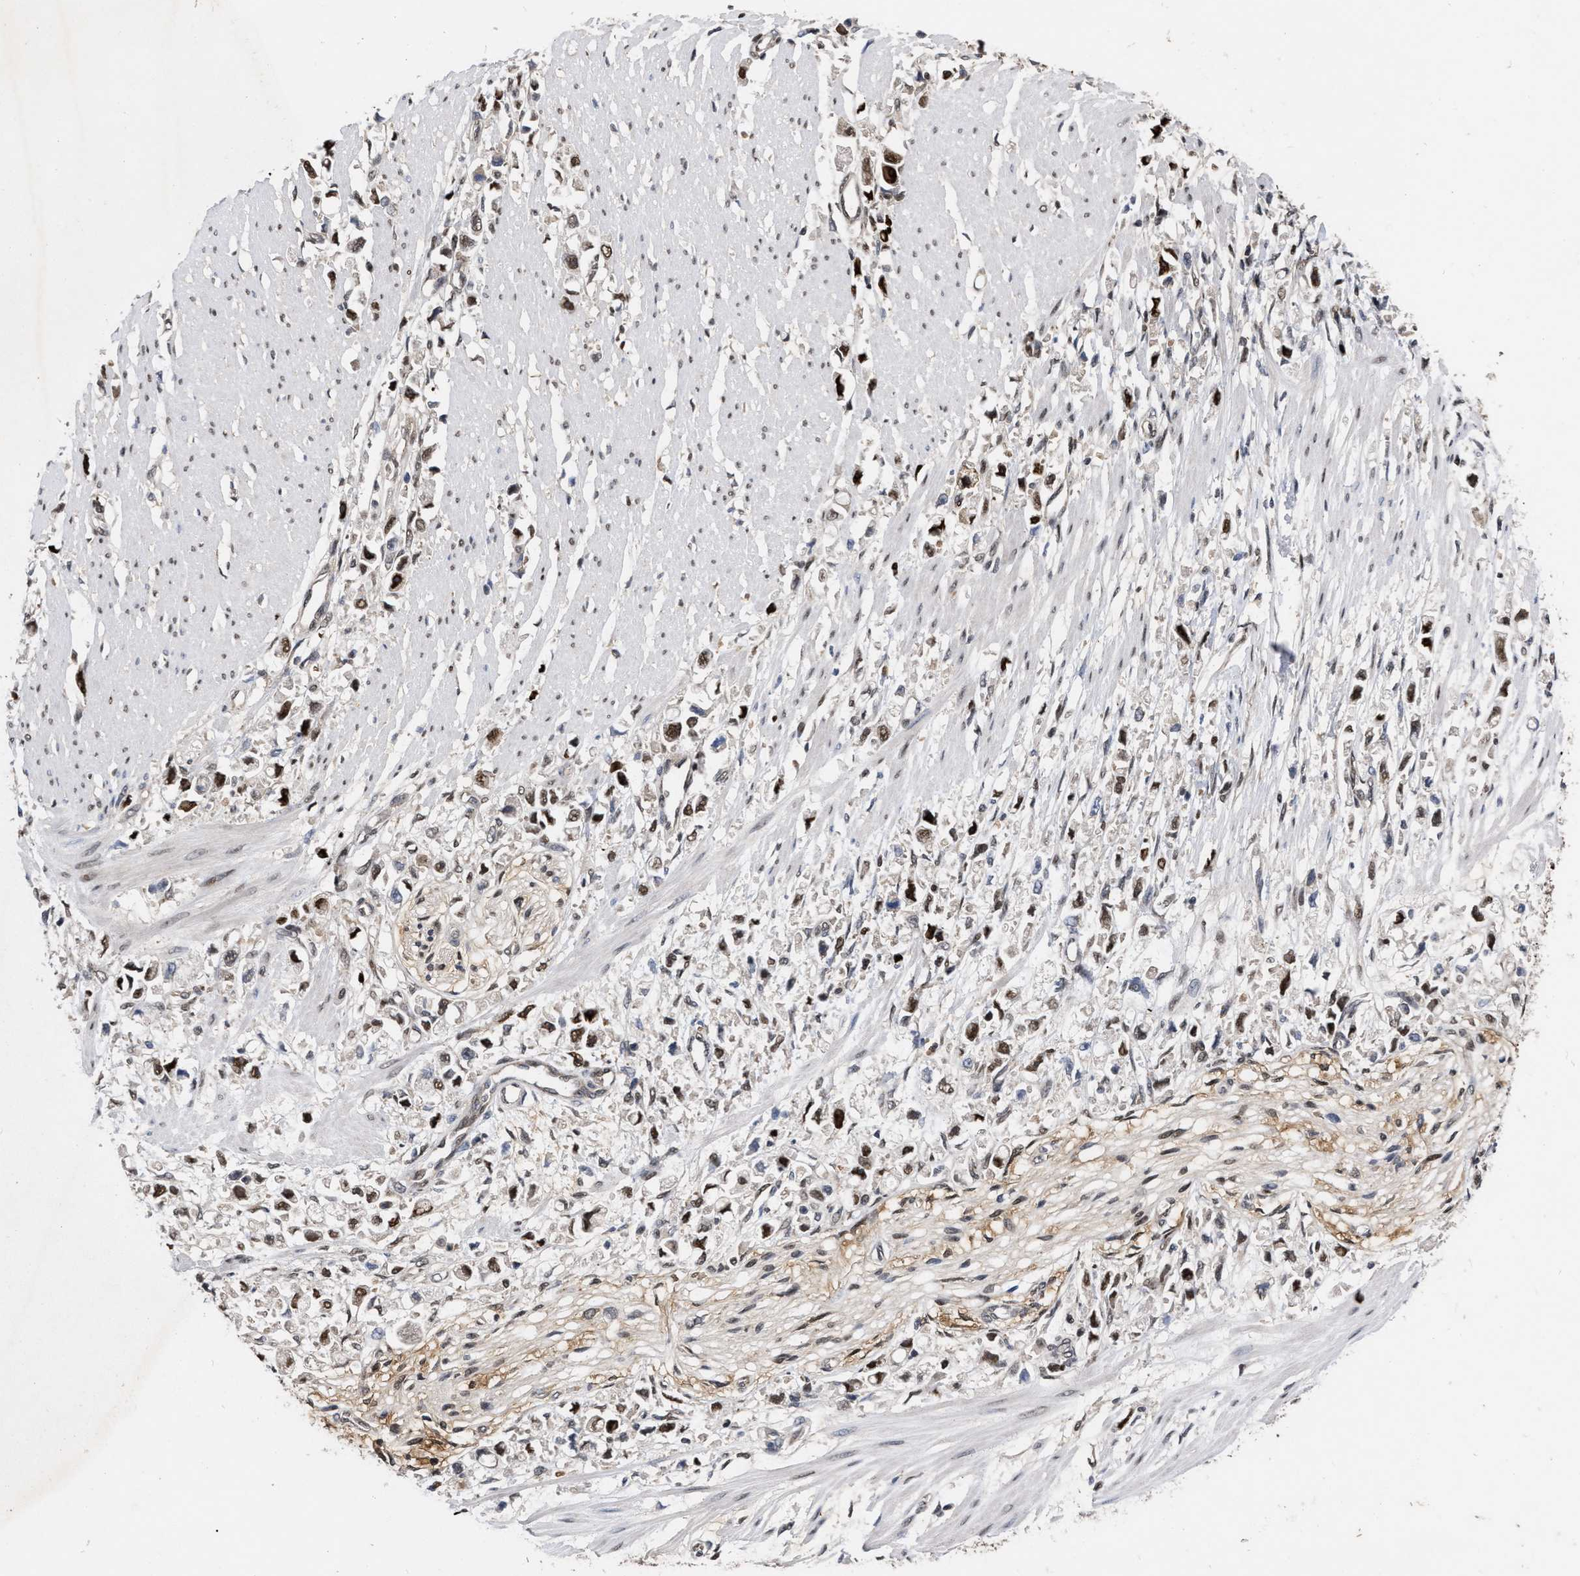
{"staining": {"intensity": "strong", "quantity": ">75%", "location": "nuclear"}, "tissue": "stomach cancer", "cell_type": "Tumor cells", "image_type": "cancer", "snomed": [{"axis": "morphology", "description": "Adenocarcinoma, NOS"}, {"axis": "topography", "description": "Stomach"}], "caption": "Stomach adenocarcinoma tissue exhibits strong nuclear positivity in about >75% of tumor cells", "gene": "MDM4", "patient": {"sex": "female", "age": 59}}